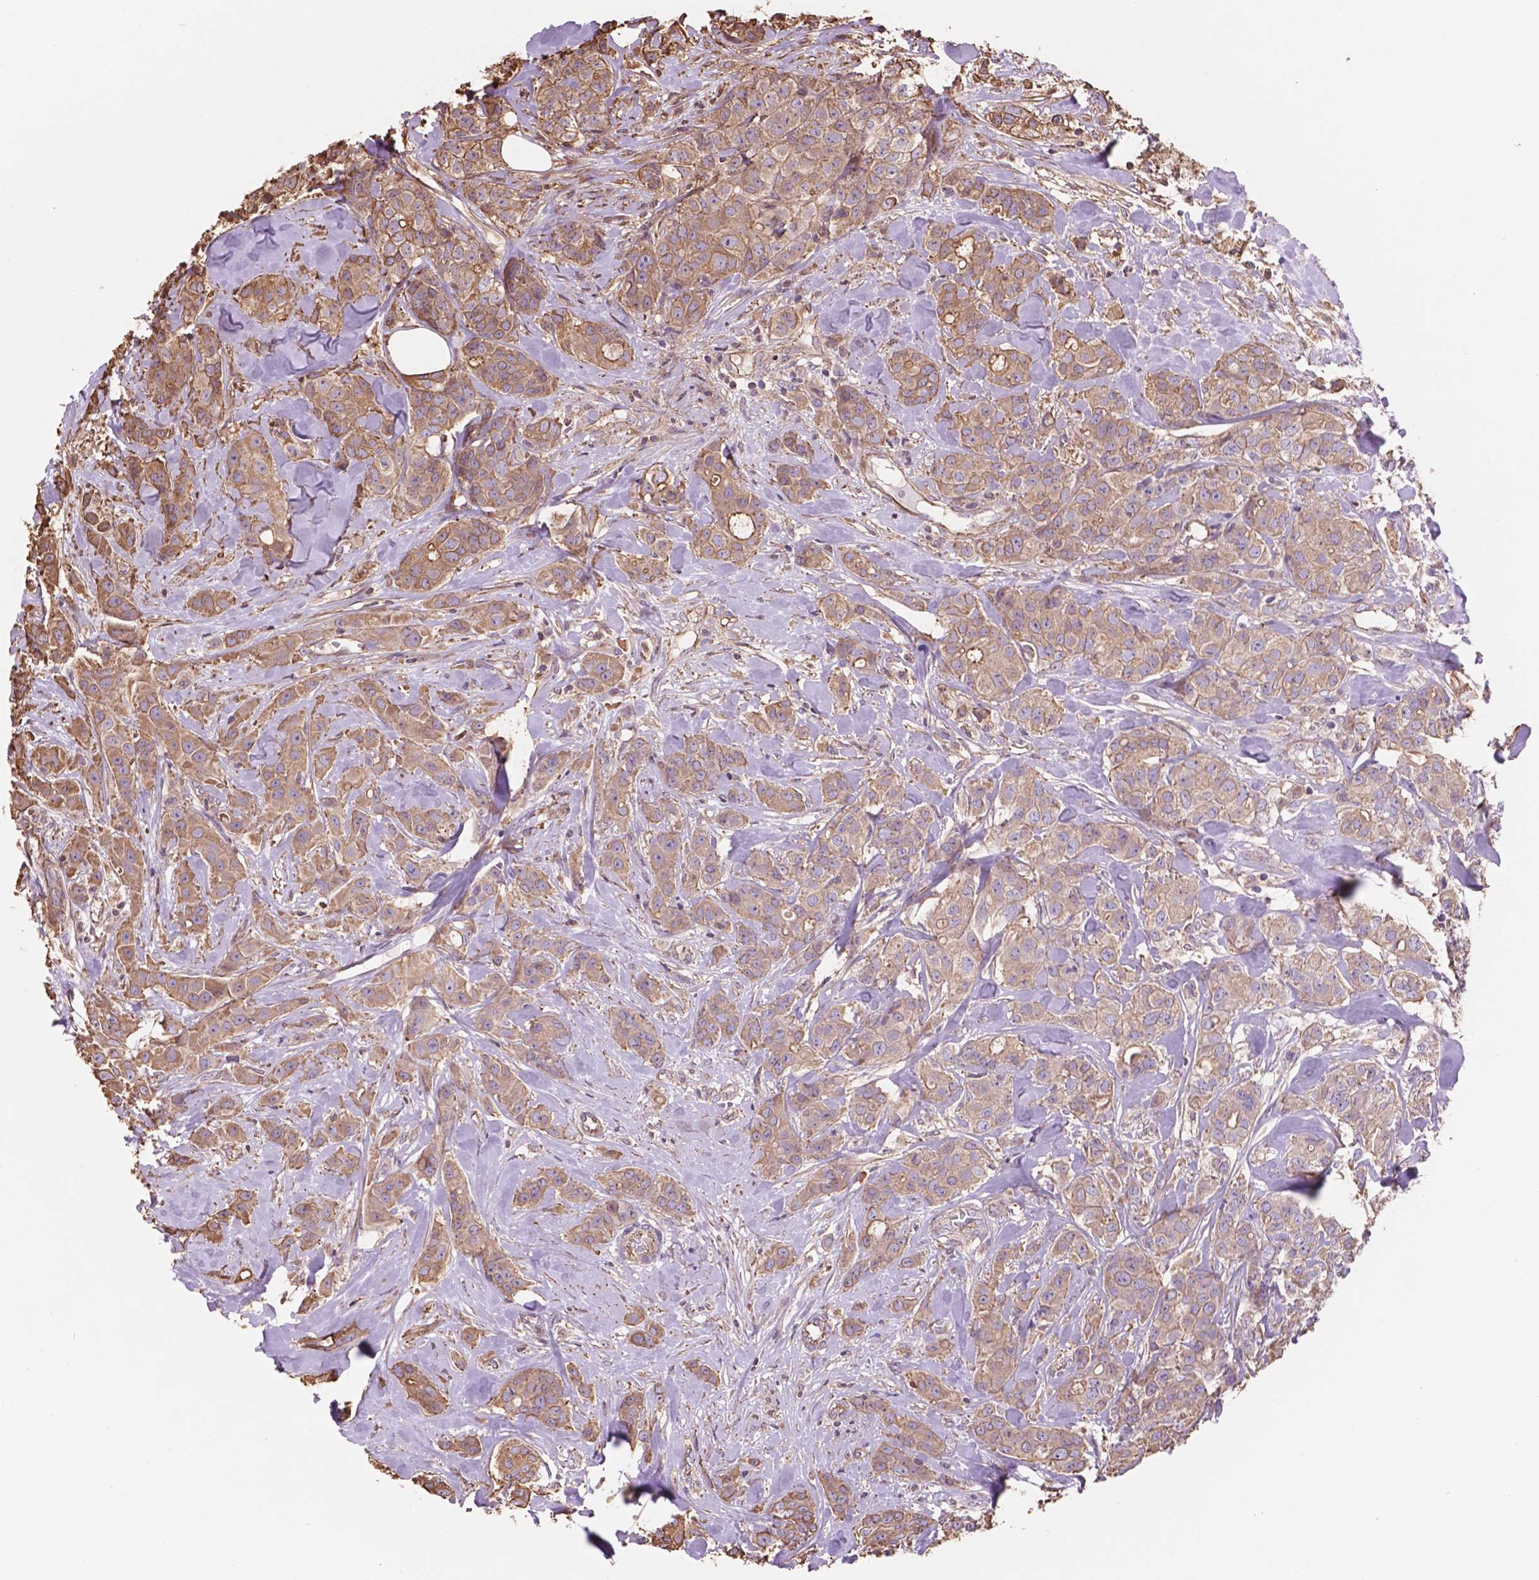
{"staining": {"intensity": "moderate", "quantity": ">75%", "location": "cytoplasmic/membranous"}, "tissue": "breast cancer", "cell_type": "Tumor cells", "image_type": "cancer", "snomed": [{"axis": "morphology", "description": "Duct carcinoma"}, {"axis": "topography", "description": "Breast"}], "caption": "Brown immunohistochemical staining in human breast cancer shows moderate cytoplasmic/membranous expression in about >75% of tumor cells.", "gene": "NIPA2", "patient": {"sex": "female", "age": 43}}